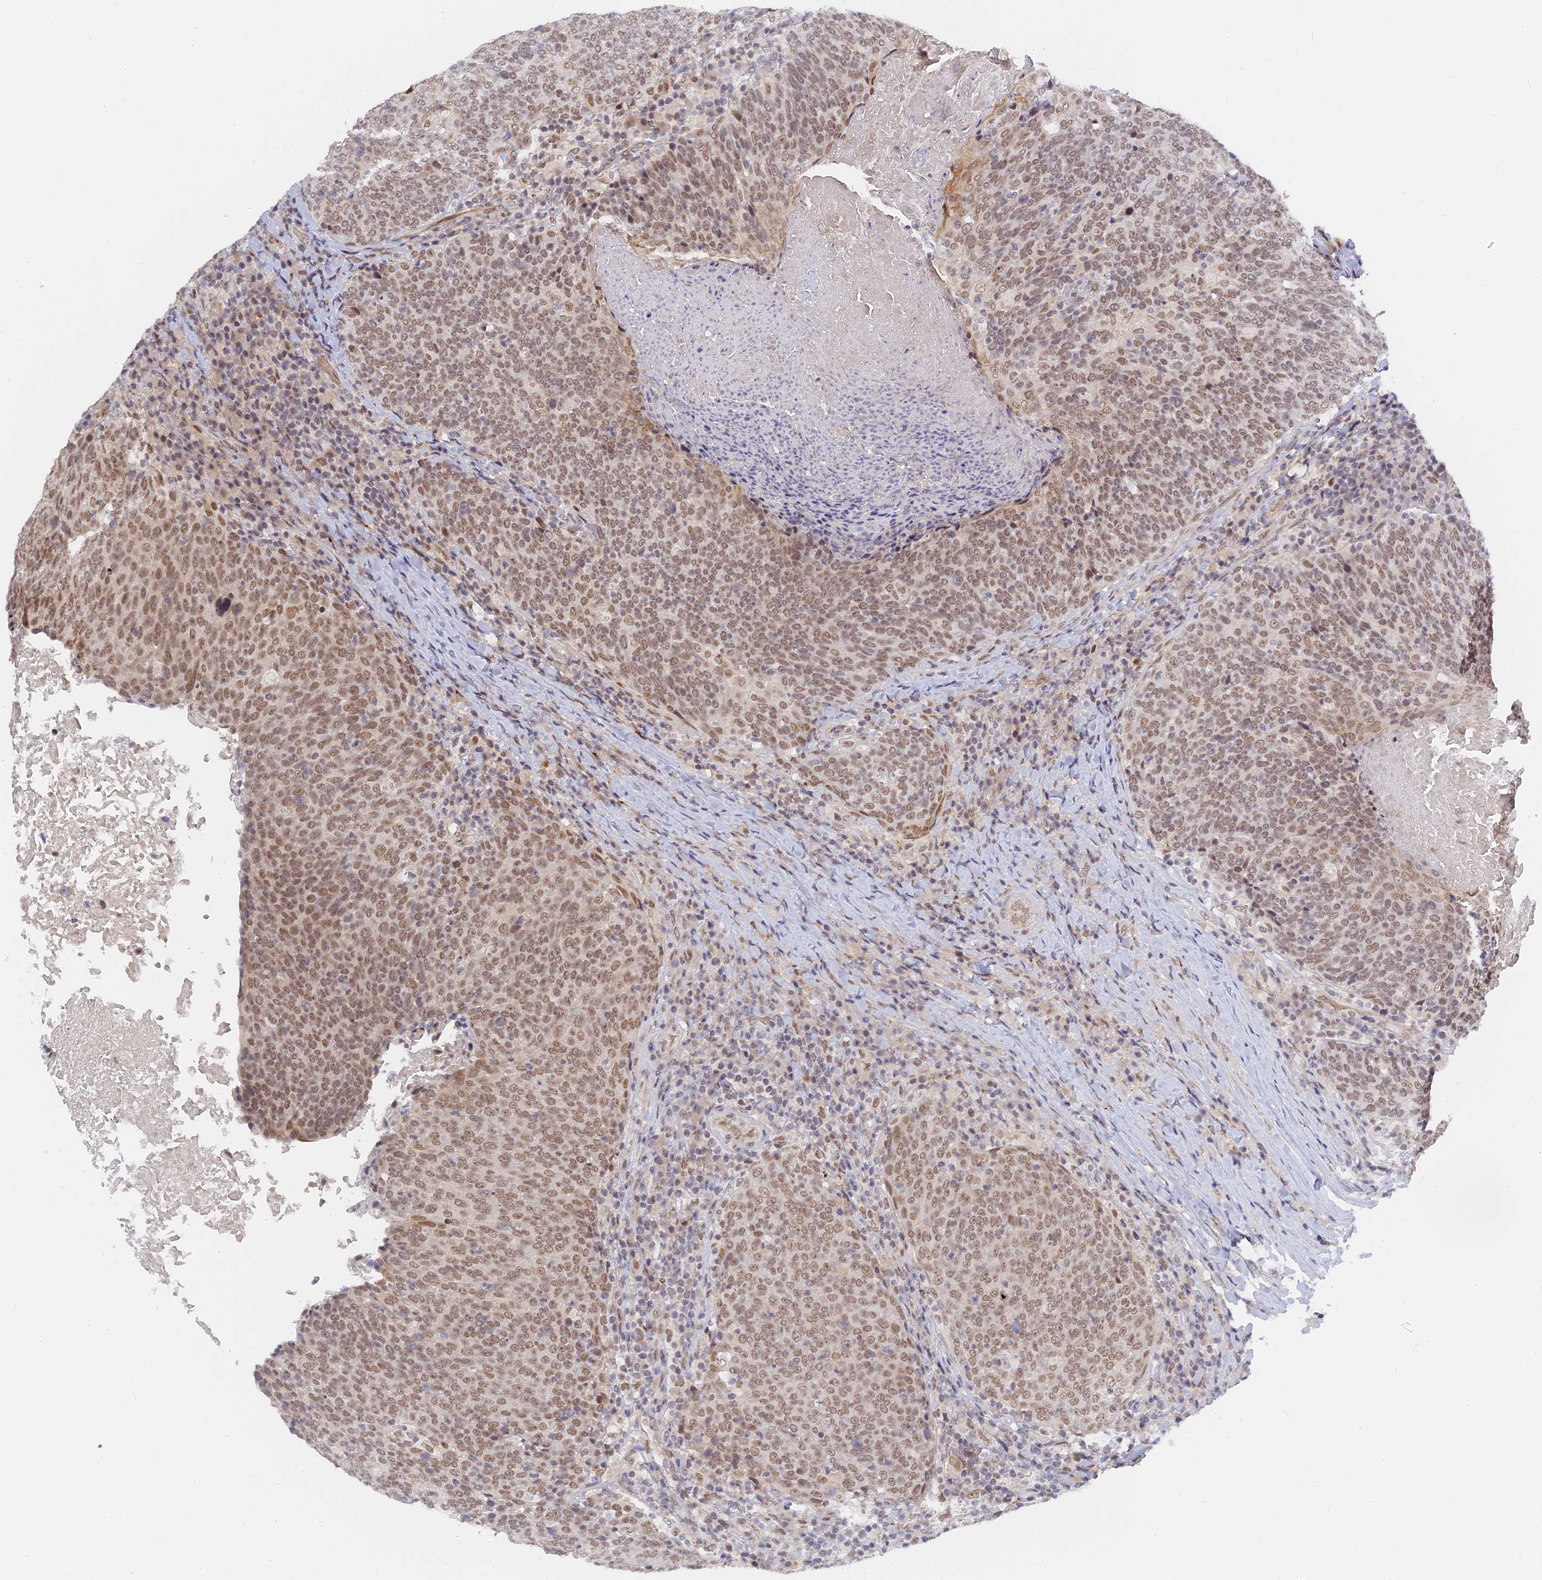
{"staining": {"intensity": "moderate", "quantity": ">75%", "location": "nuclear"}, "tissue": "head and neck cancer", "cell_type": "Tumor cells", "image_type": "cancer", "snomed": [{"axis": "morphology", "description": "Squamous cell carcinoma, NOS"}, {"axis": "morphology", "description": "Squamous cell carcinoma, metastatic, NOS"}, {"axis": "topography", "description": "Lymph node"}, {"axis": "topography", "description": "Head-Neck"}], "caption": "Human head and neck cancer (squamous cell carcinoma) stained for a protein (brown) displays moderate nuclear positive staining in approximately >75% of tumor cells.", "gene": "CCDC85A", "patient": {"sex": "male", "age": 62}}